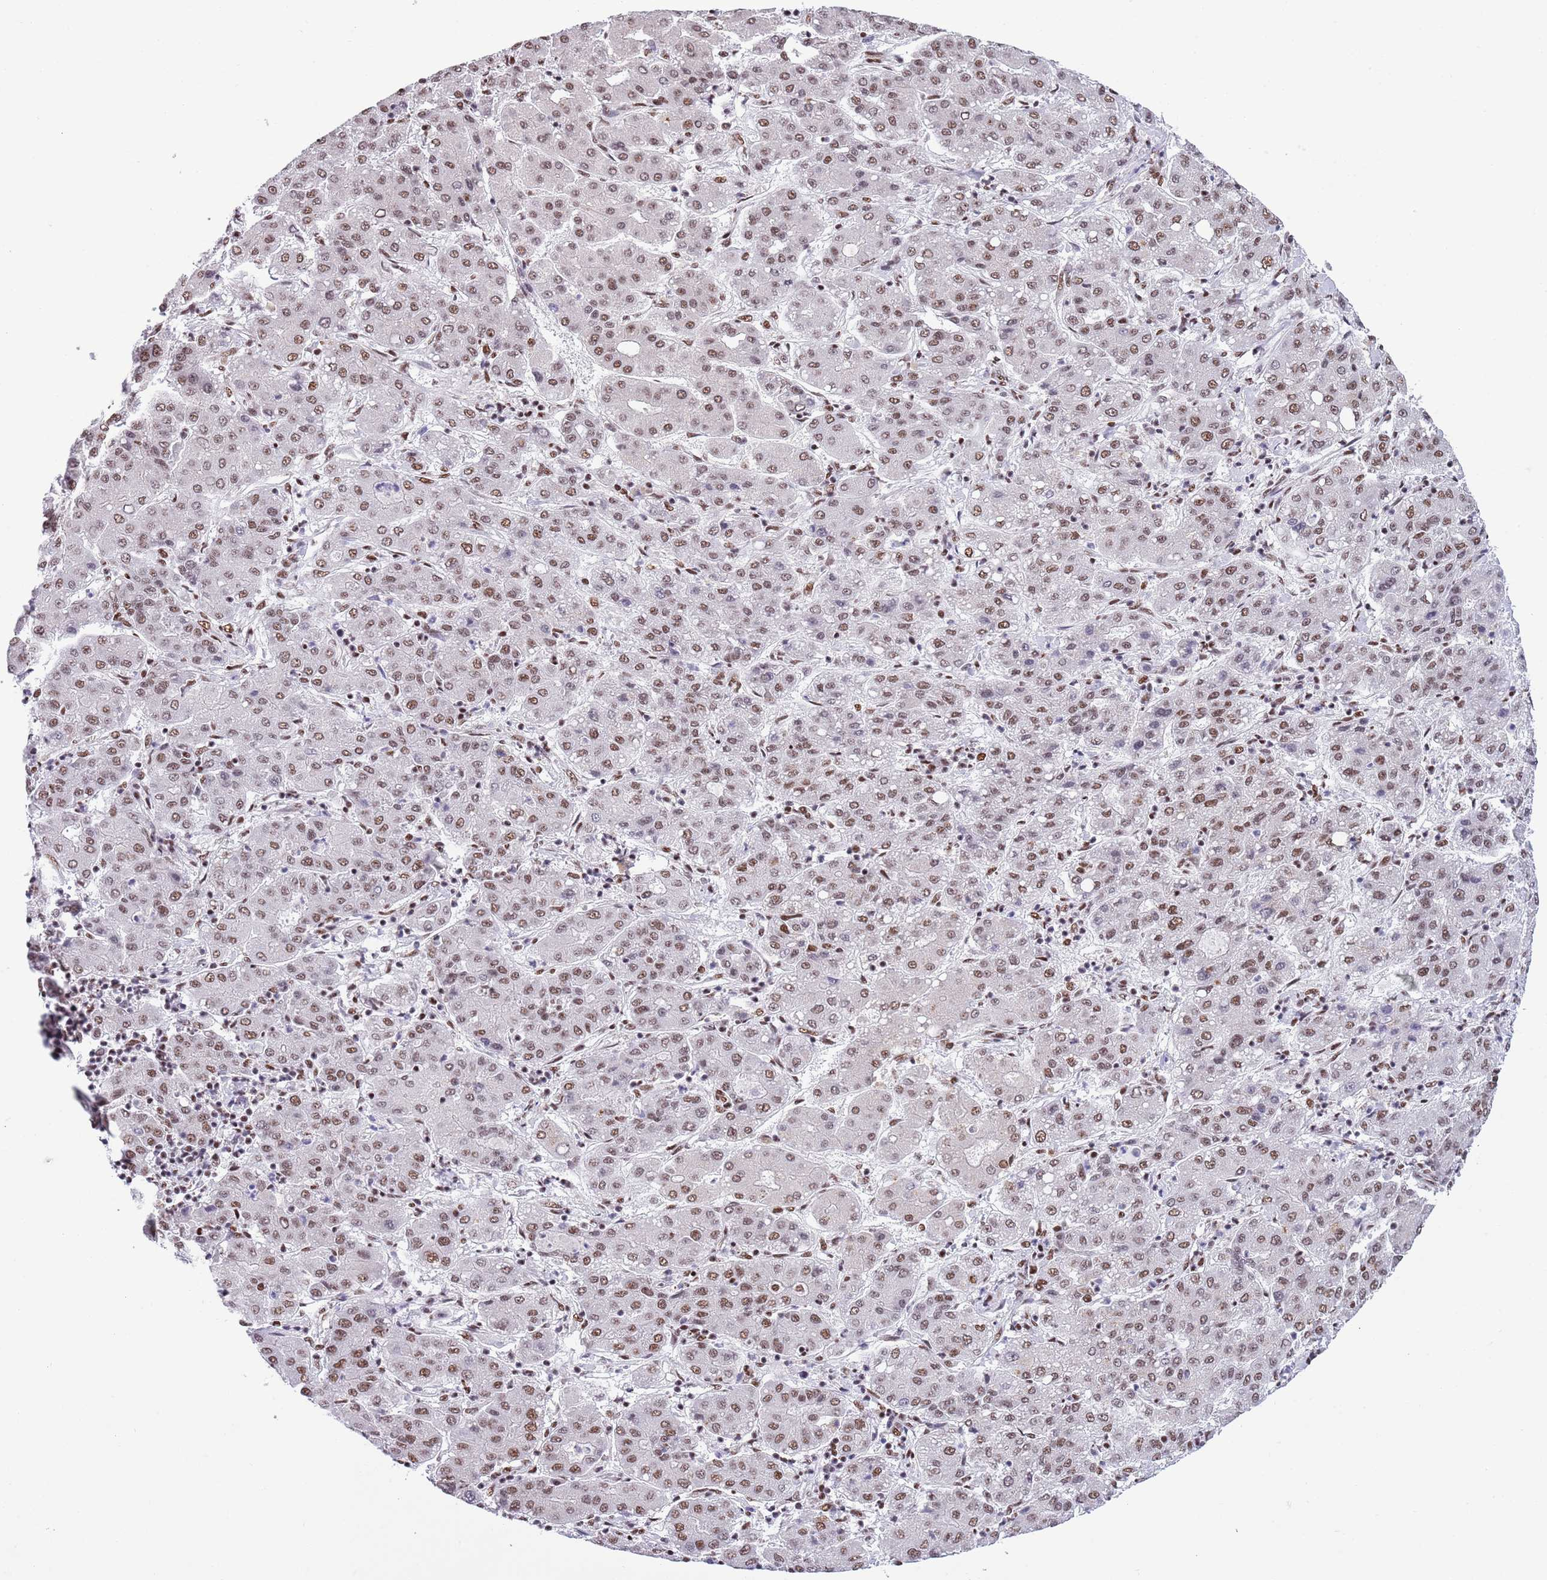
{"staining": {"intensity": "moderate", "quantity": ">75%", "location": "nuclear"}, "tissue": "liver cancer", "cell_type": "Tumor cells", "image_type": "cancer", "snomed": [{"axis": "morphology", "description": "Carcinoma, Hepatocellular, NOS"}, {"axis": "topography", "description": "Liver"}], "caption": "A histopathology image showing moderate nuclear staining in approximately >75% of tumor cells in hepatocellular carcinoma (liver), as visualized by brown immunohistochemical staining.", "gene": "SF3A2", "patient": {"sex": "male", "age": 65}}